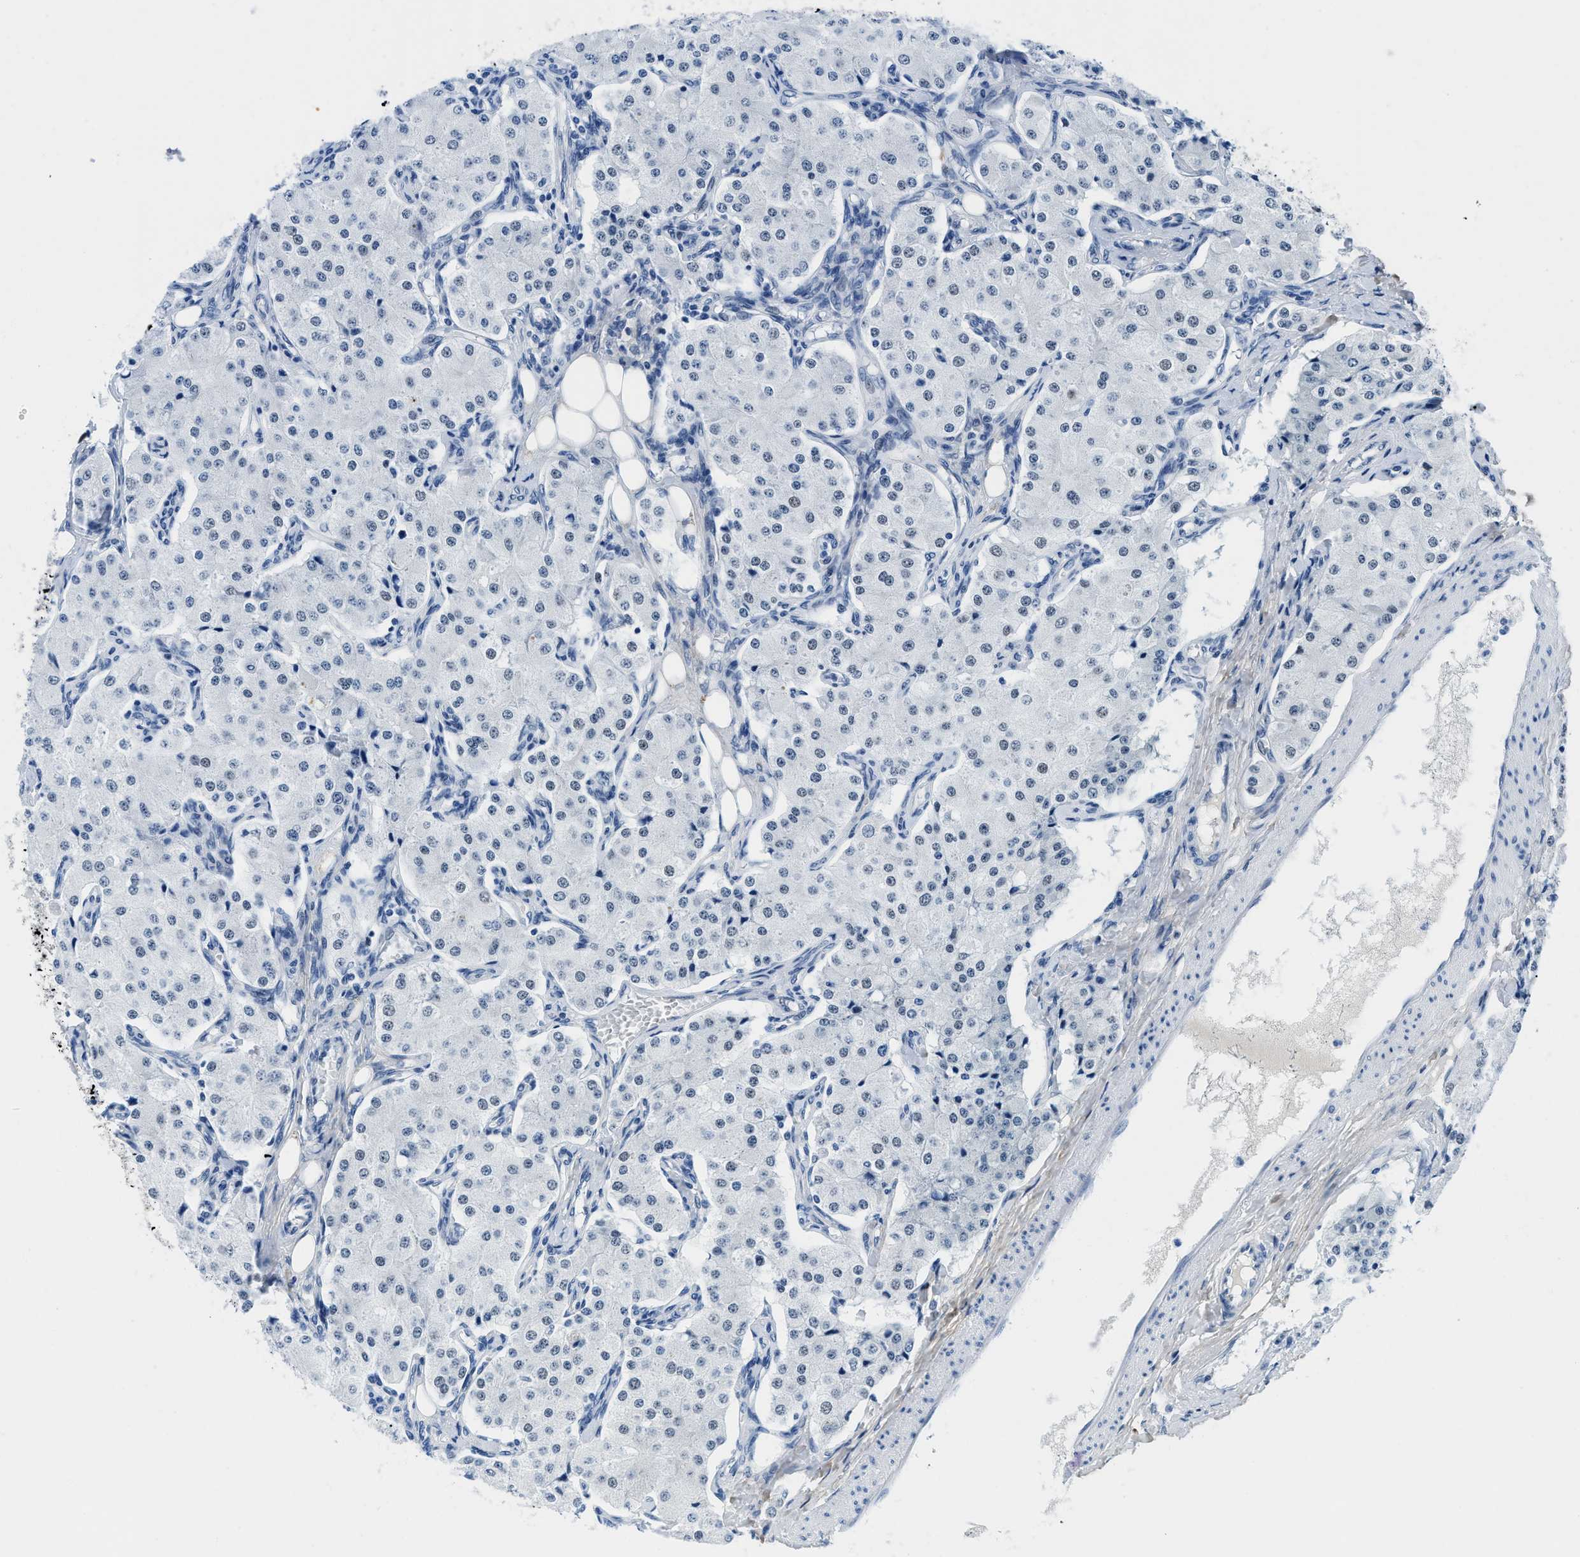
{"staining": {"intensity": "negative", "quantity": "none", "location": "none"}, "tissue": "carcinoid", "cell_type": "Tumor cells", "image_type": "cancer", "snomed": [{"axis": "morphology", "description": "Carcinoid, malignant, NOS"}, {"axis": "topography", "description": "Colon"}], "caption": "IHC histopathology image of carcinoid stained for a protein (brown), which demonstrates no positivity in tumor cells.", "gene": "SMARCAD1", "patient": {"sex": "female", "age": 52}}